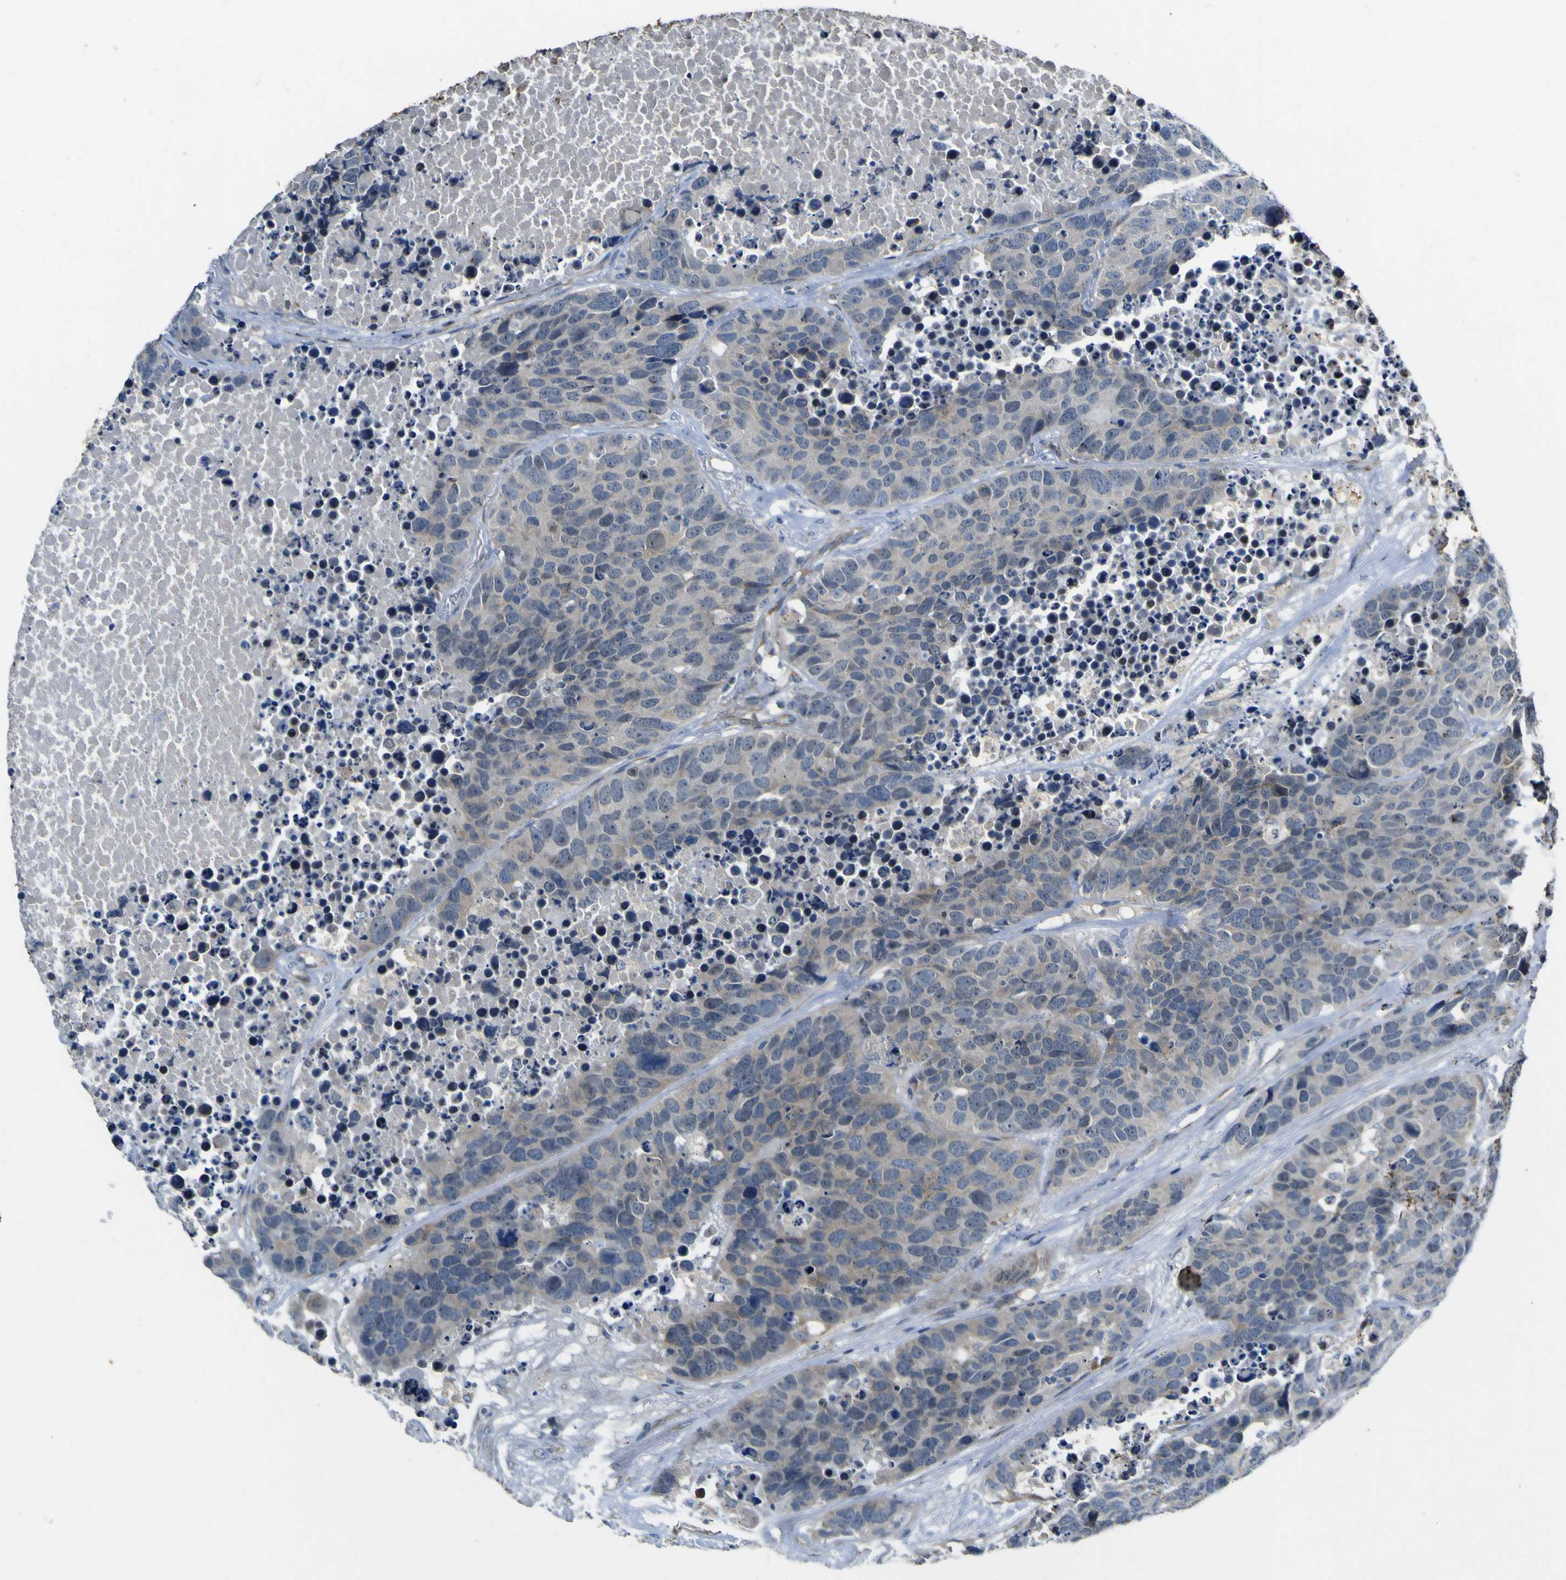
{"staining": {"intensity": "negative", "quantity": "none", "location": "none"}, "tissue": "carcinoid", "cell_type": "Tumor cells", "image_type": "cancer", "snomed": [{"axis": "morphology", "description": "Carcinoid, malignant, NOS"}, {"axis": "topography", "description": "Lung"}], "caption": "This is a photomicrograph of immunohistochemistry staining of malignant carcinoid, which shows no expression in tumor cells. (DAB immunohistochemistry (IHC), high magnification).", "gene": "LDLR", "patient": {"sex": "male", "age": 60}}